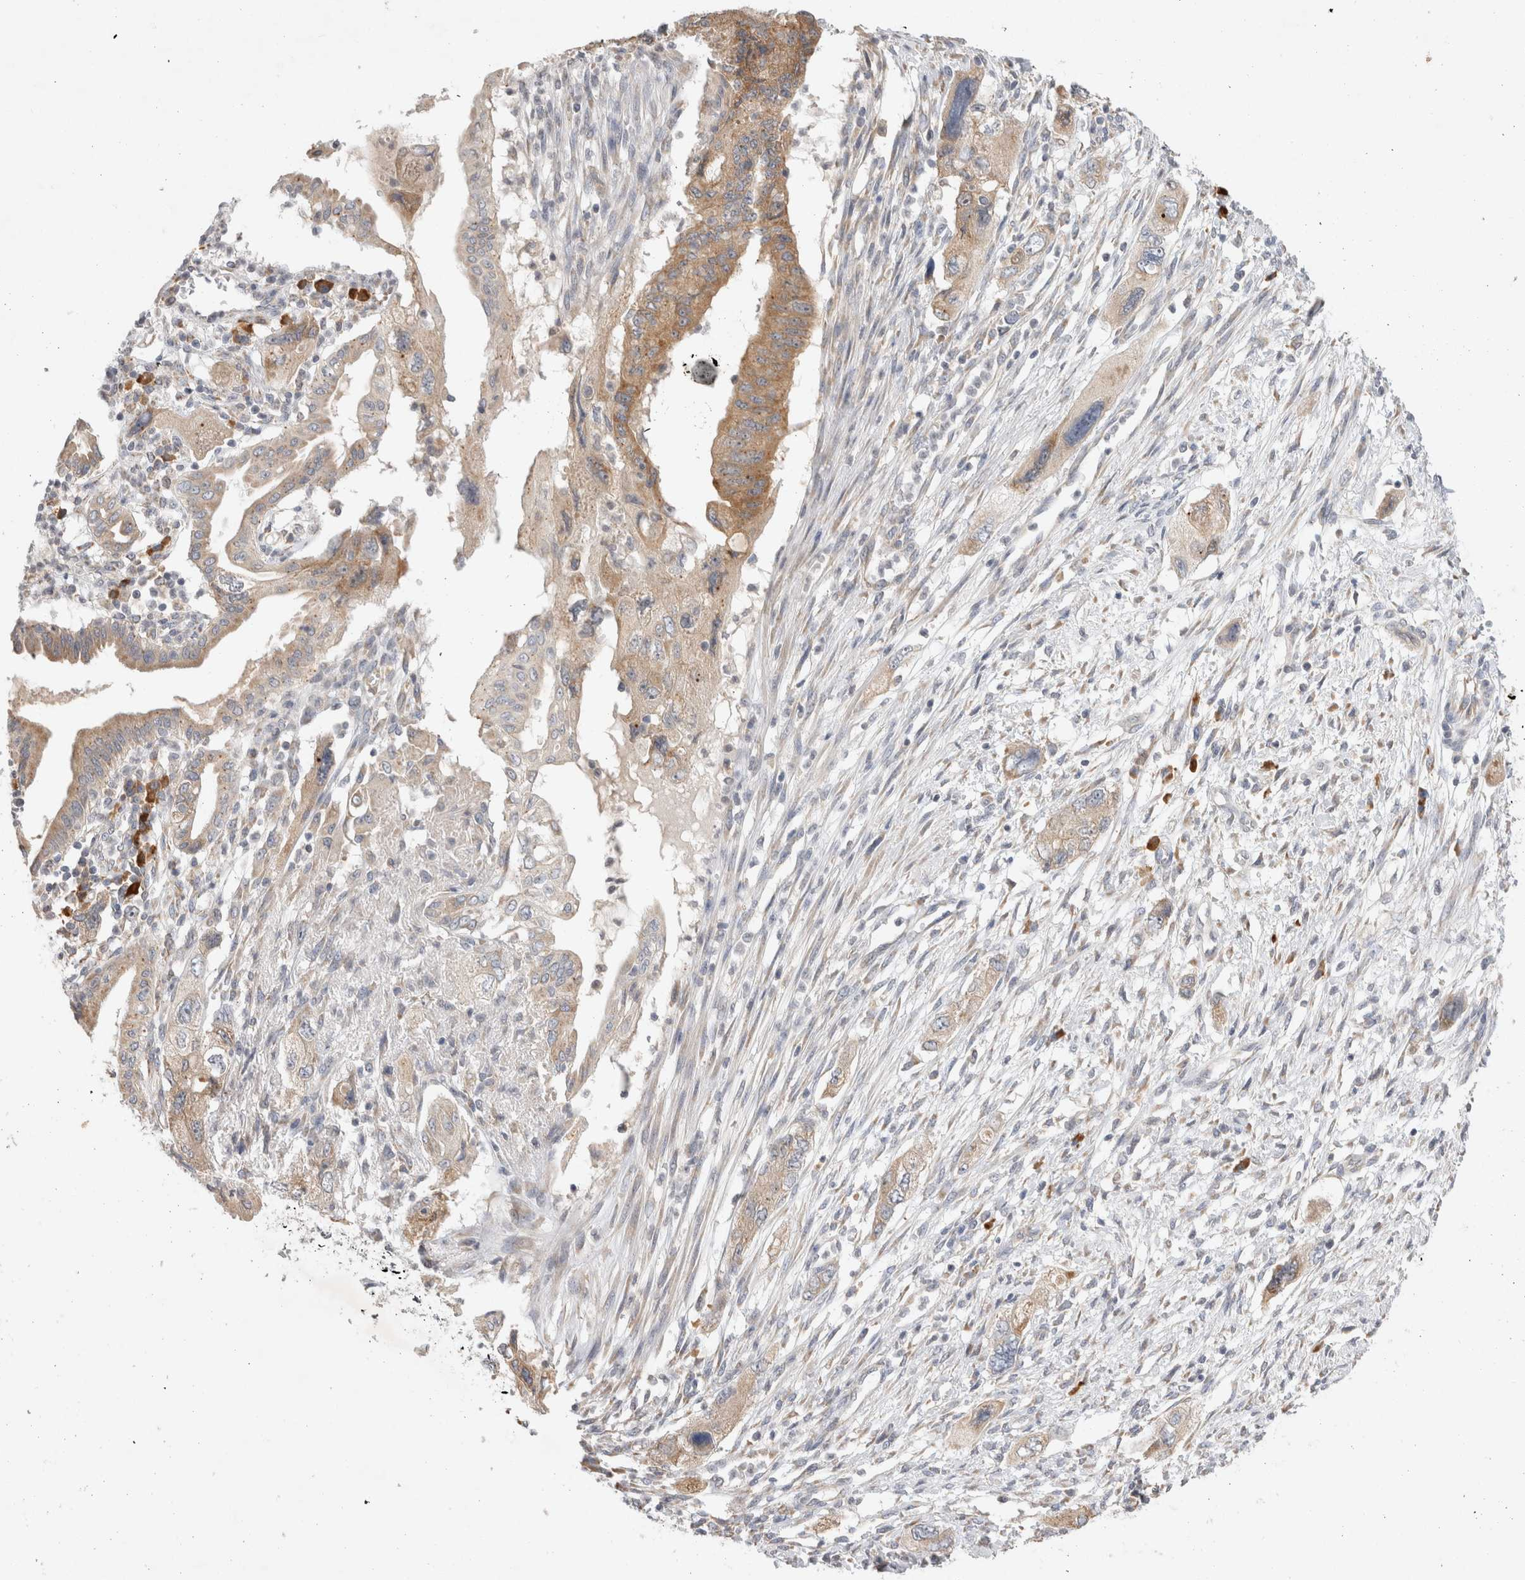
{"staining": {"intensity": "moderate", "quantity": "25%-75%", "location": "cytoplasmic/membranous"}, "tissue": "pancreatic cancer", "cell_type": "Tumor cells", "image_type": "cancer", "snomed": [{"axis": "morphology", "description": "Adenocarcinoma, NOS"}, {"axis": "topography", "description": "Pancreas"}], "caption": "The image reveals immunohistochemical staining of pancreatic cancer. There is moderate cytoplasmic/membranous expression is appreciated in about 25%-75% of tumor cells.", "gene": "NEDD4L", "patient": {"sex": "female", "age": 73}}